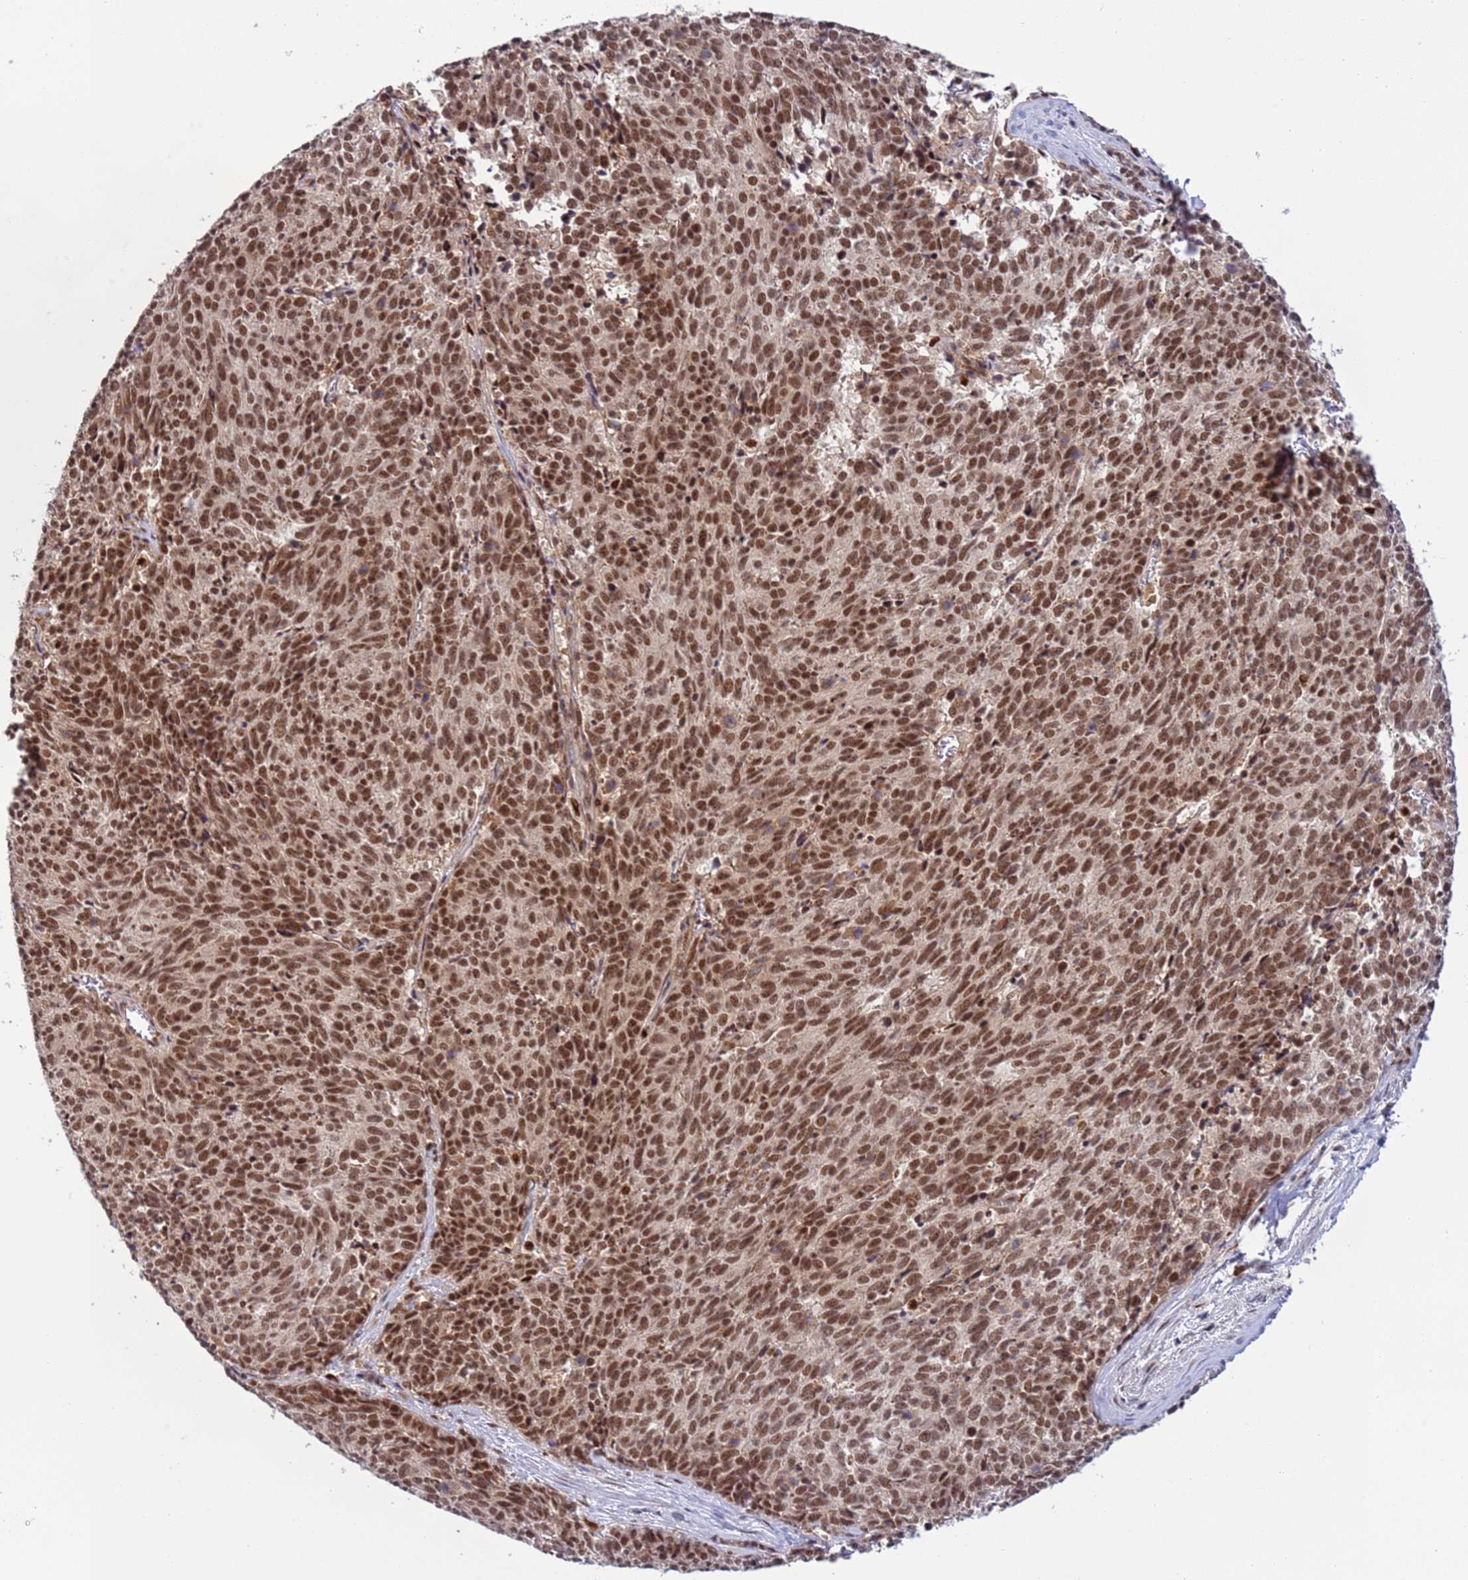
{"staining": {"intensity": "strong", "quantity": ">75%", "location": "nuclear"}, "tissue": "cervical cancer", "cell_type": "Tumor cells", "image_type": "cancer", "snomed": [{"axis": "morphology", "description": "Squamous cell carcinoma, NOS"}, {"axis": "topography", "description": "Cervix"}], "caption": "Brown immunohistochemical staining in human cervical cancer reveals strong nuclear staining in approximately >75% of tumor cells.", "gene": "PRPF6", "patient": {"sex": "female", "age": 29}}